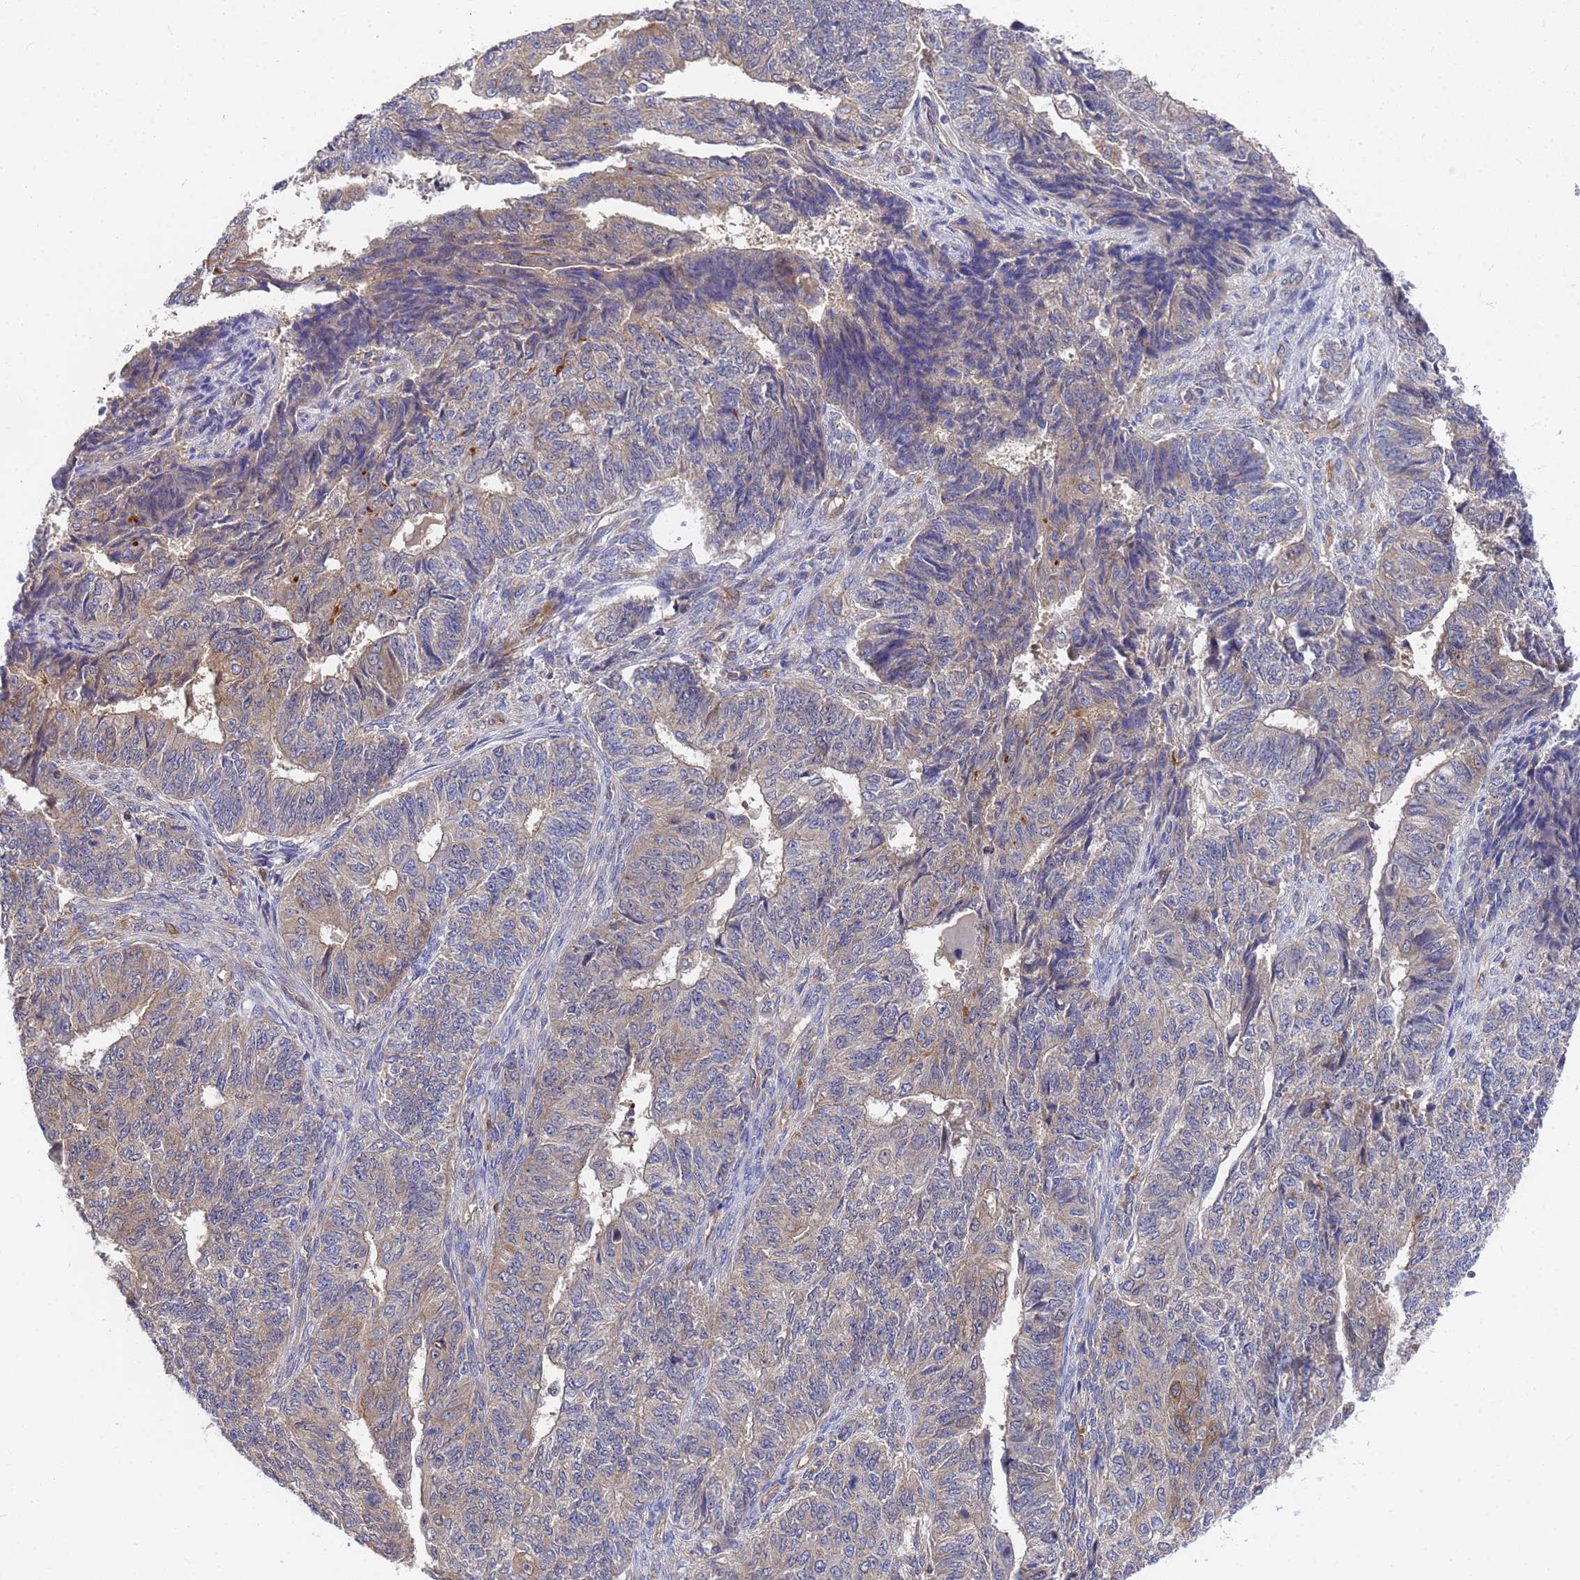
{"staining": {"intensity": "weak", "quantity": "25%-75%", "location": "cytoplasmic/membranous"}, "tissue": "endometrial cancer", "cell_type": "Tumor cells", "image_type": "cancer", "snomed": [{"axis": "morphology", "description": "Adenocarcinoma, NOS"}, {"axis": "topography", "description": "Endometrium"}], "caption": "Protein expression analysis of endometrial cancer (adenocarcinoma) displays weak cytoplasmic/membranous positivity in approximately 25%-75% of tumor cells. (DAB (3,3'-diaminobenzidine) = brown stain, brightfield microscopy at high magnification).", "gene": "SLC35E2B", "patient": {"sex": "female", "age": 32}}